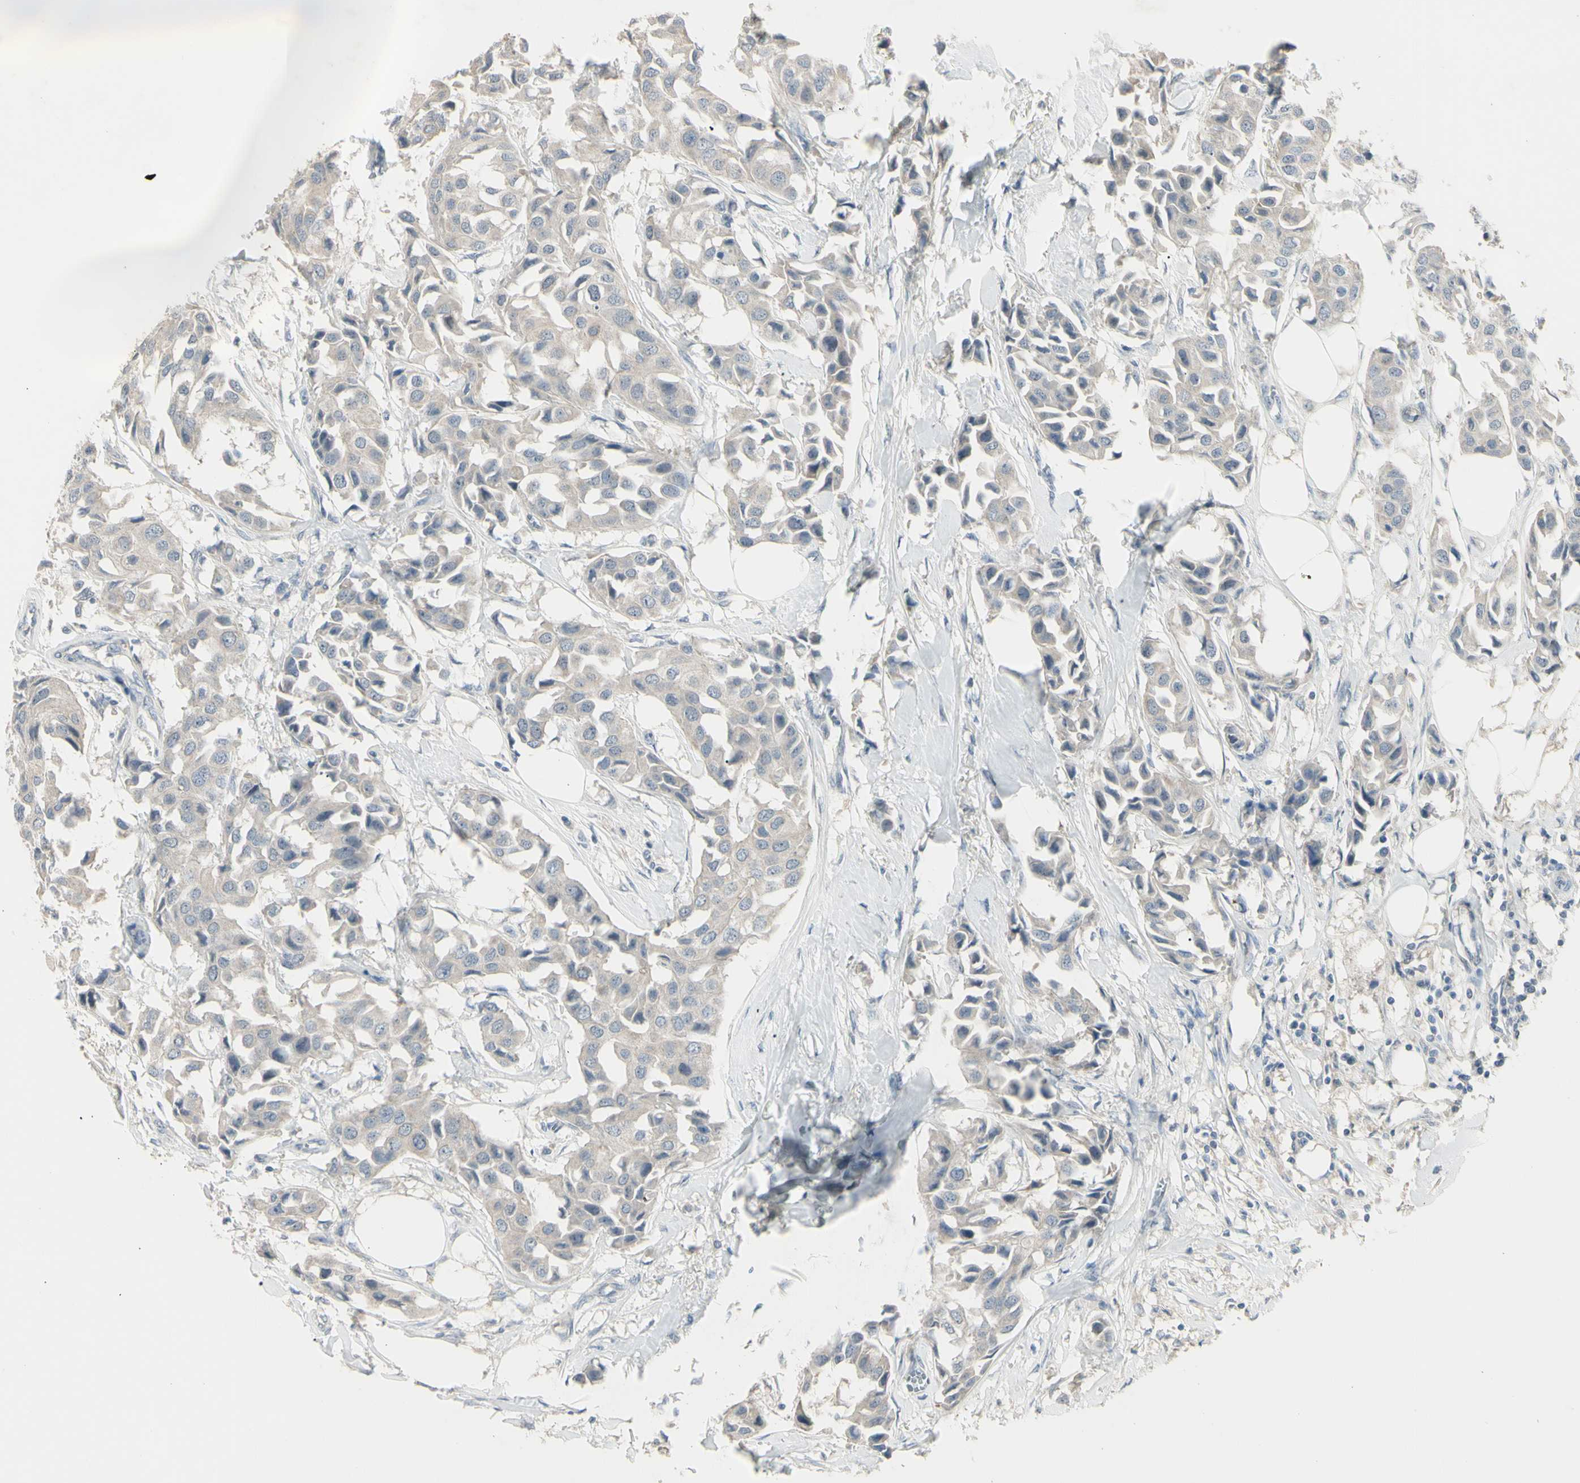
{"staining": {"intensity": "weak", "quantity": ">75%", "location": "cytoplasmic/membranous"}, "tissue": "breast cancer", "cell_type": "Tumor cells", "image_type": "cancer", "snomed": [{"axis": "morphology", "description": "Duct carcinoma"}, {"axis": "topography", "description": "Breast"}], "caption": "IHC of human breast cancer (invasive ductal carcinoma) reveals low levels of weak cytoplasmic/membranous expression in approximately >75% of tumor cells. IHC stains the protein of interest in brown and the nuclei are stained blue.", "gene": "PIAS4", "patient": {"sex": "female", "age": 80}}